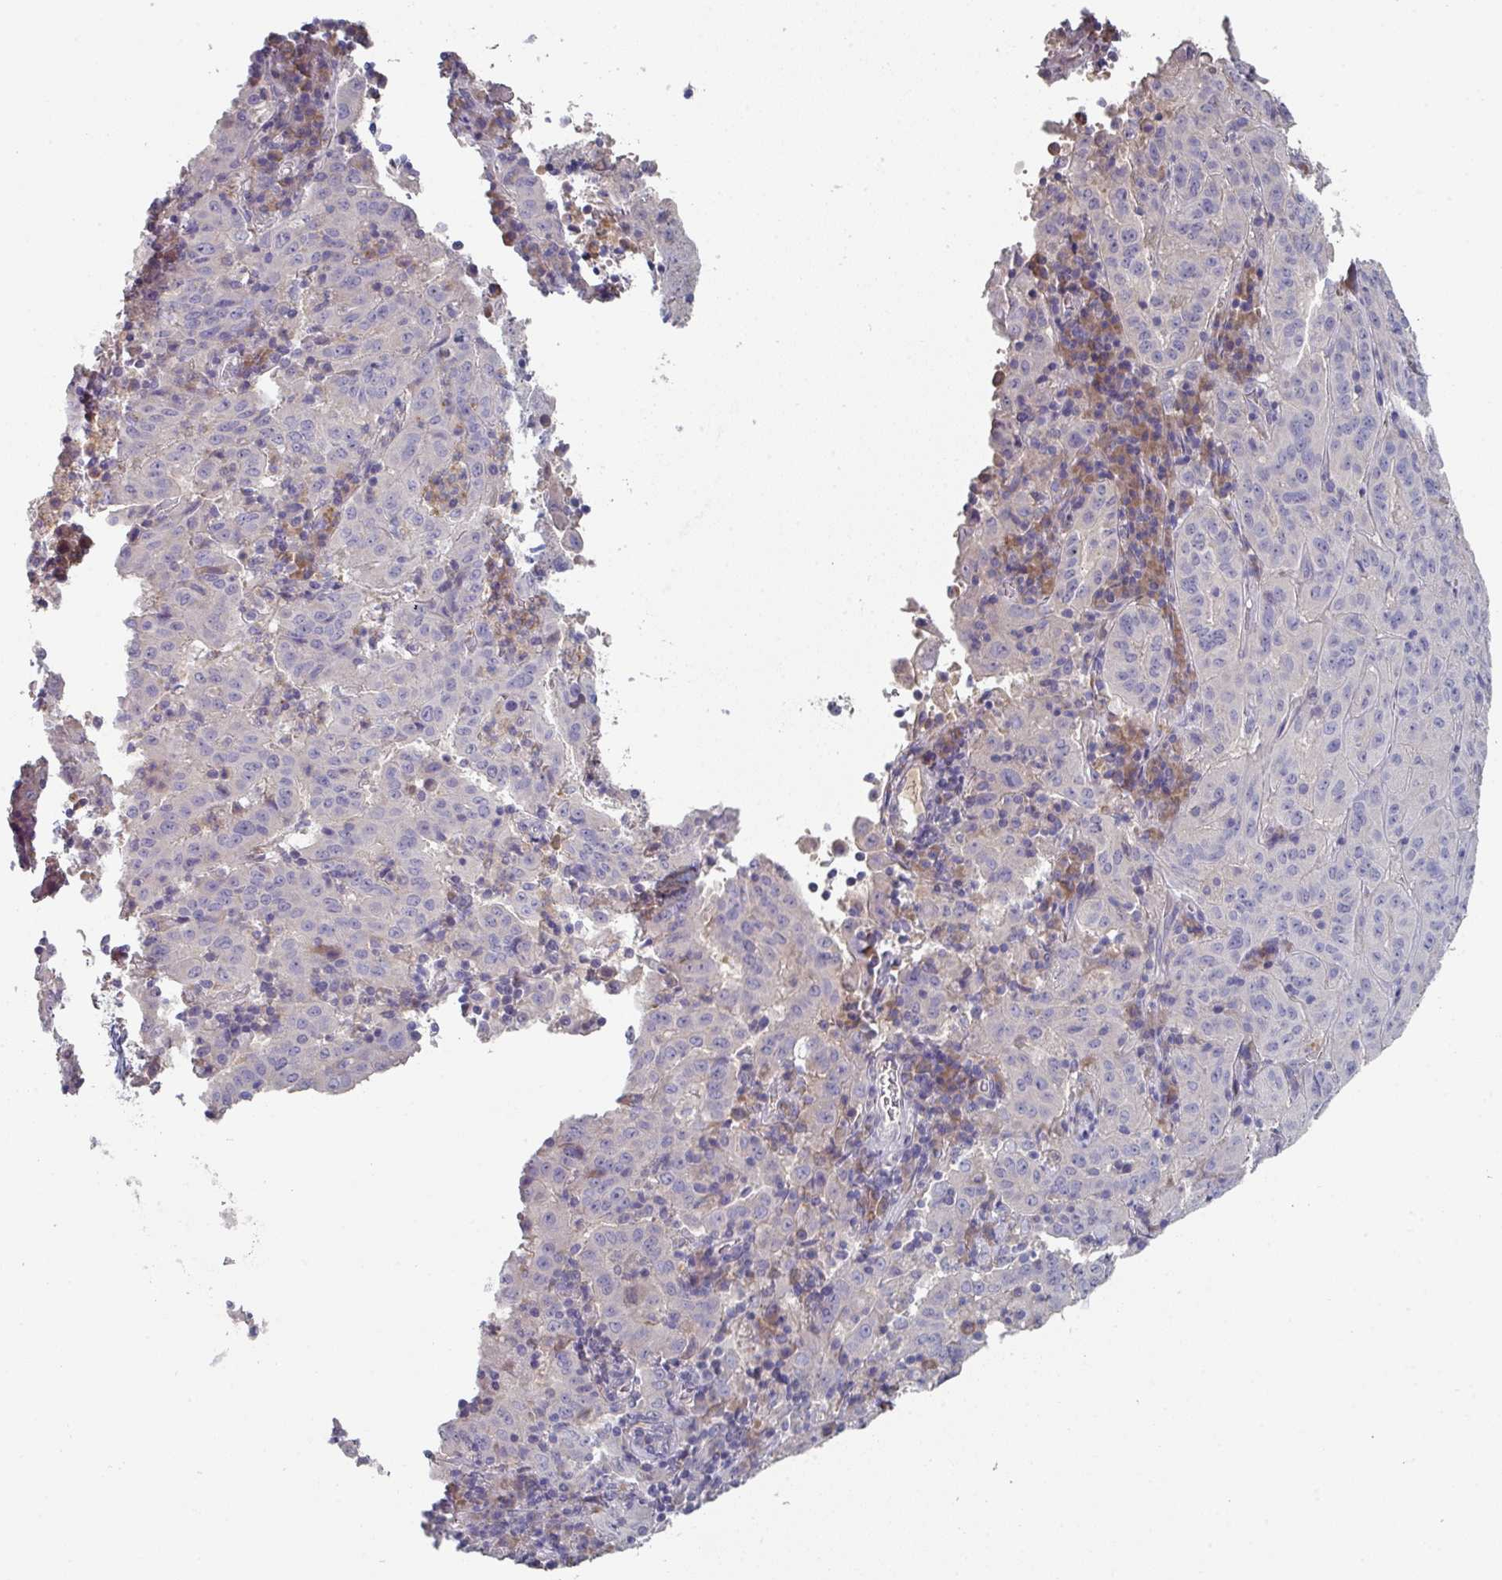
{"staining": {"intensity": "negative", "quantity": "none", "location": "none"}, "tissue": "pancreatic cancer", "cell_type": "Tumor cells", "image_type": "cancer", "snomed": [{"axis": "morphology", "description": "Adenocarcinoma, NOS"}, {"axis": "topography", "description": "Pancreas"}], "caption": "This is a photomicrograph of IHC staining of pancreatic cancer, which shows no positivity in tumor cells.", "gene": "PRAMEF8", "patient": {"sex": "male", "age": 63}}